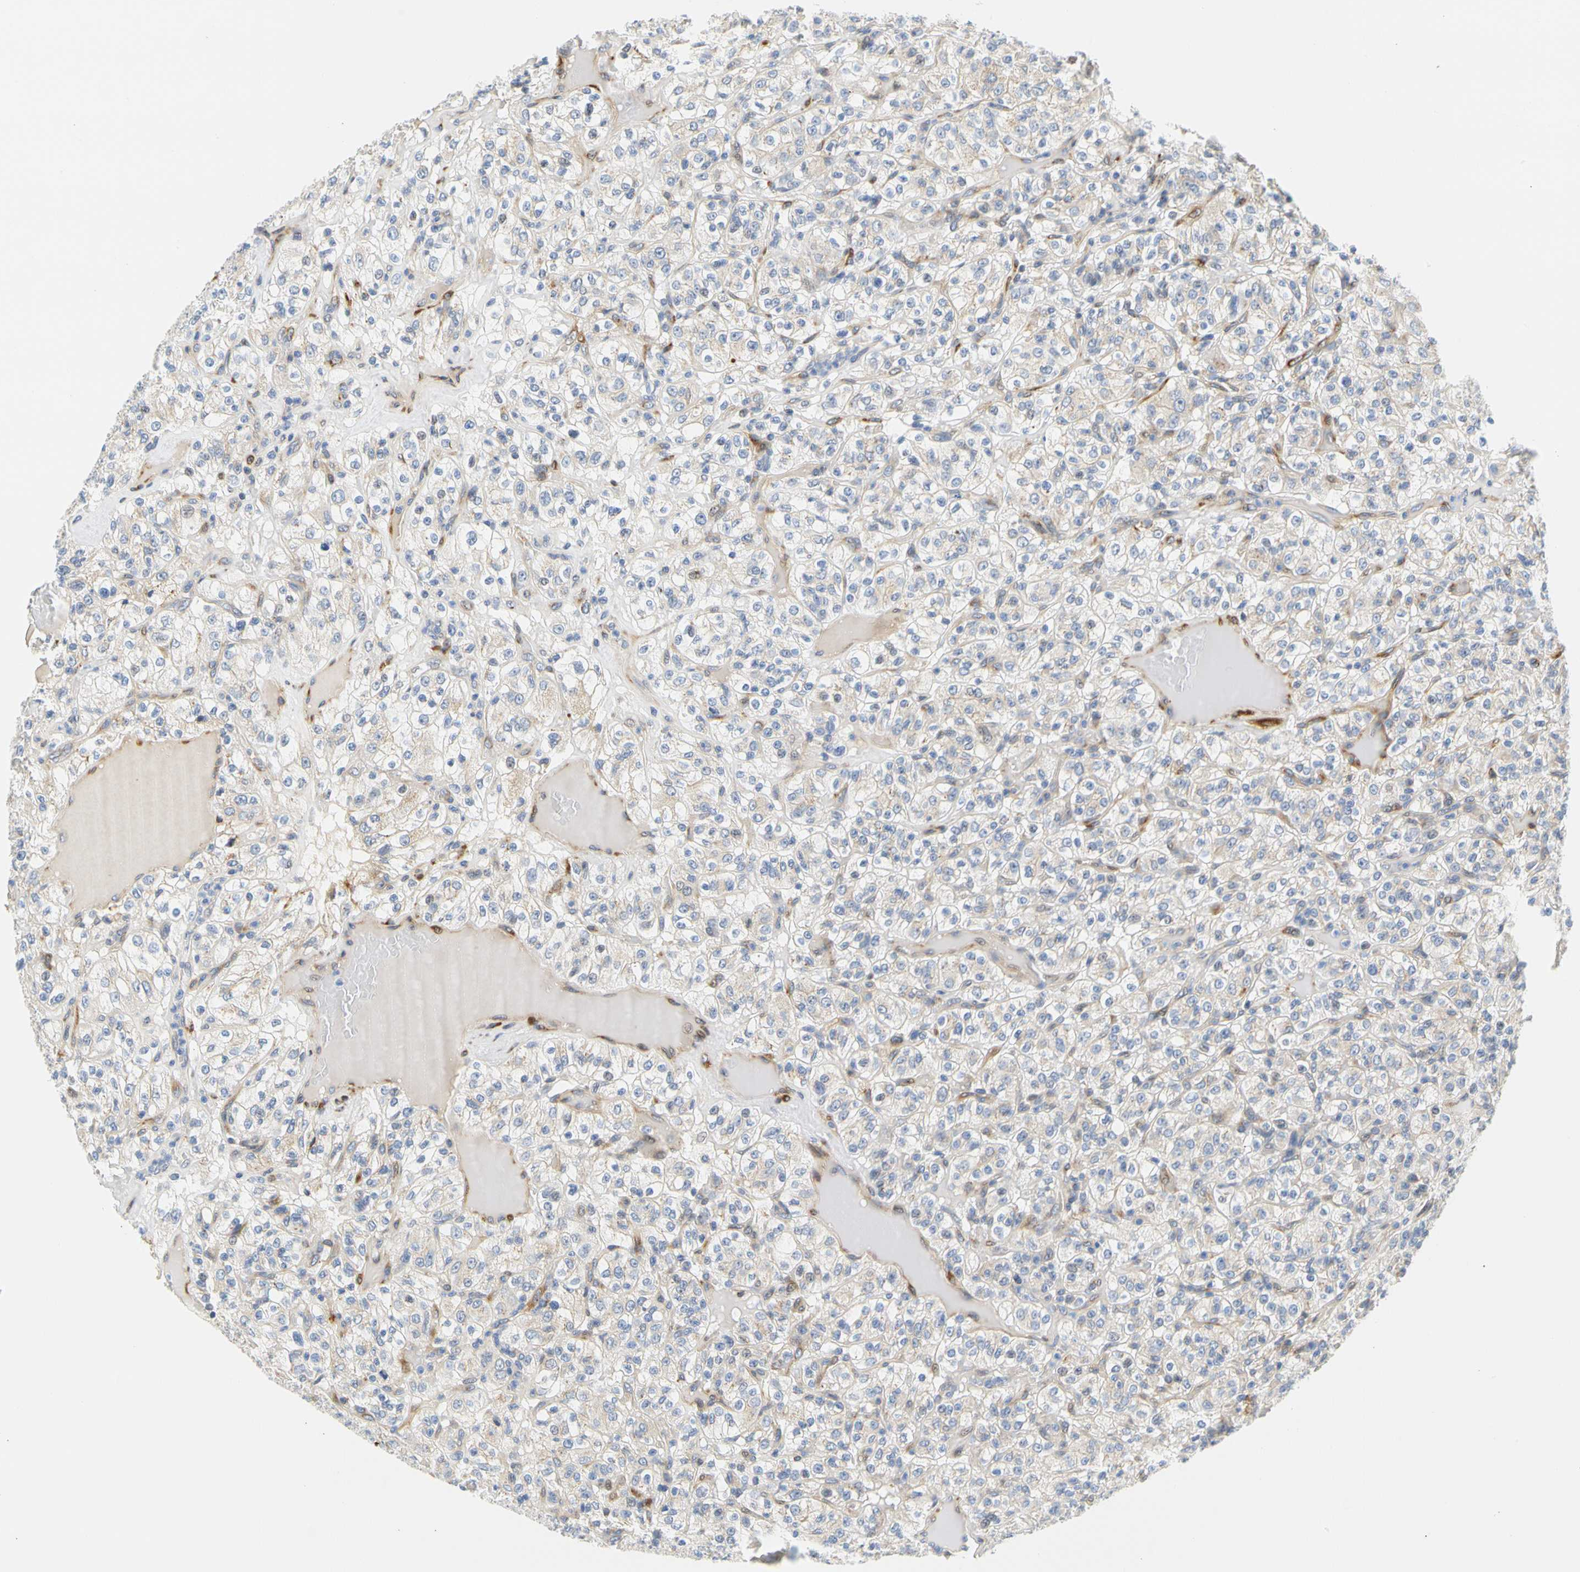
{"staining": {"intensity": "negative", "quantity": "none", "location": "none"}, "tissue": "renal cancer", "cell_type": "Tumor cells", "image_type": "cancer", "snomed": [{"axis": "morphology", "description": "Normal tissue, NOS"}, {"axis": "morphology", "description": "Adenocarcinoma, NOS"}, {"axis": "topography", "description": "Kidney"}], "caption": "Immunohistochemical staining of renal adenocarcinoma shows no significant expression in tumor cells. The staining is performed using DAB (3,3'-diaminobenzidine) brown chromogen with nuclei counter-stained in using hematoxylin.", "gene": "ZNF236", "patient": {"sex": "female", "age": 72}}